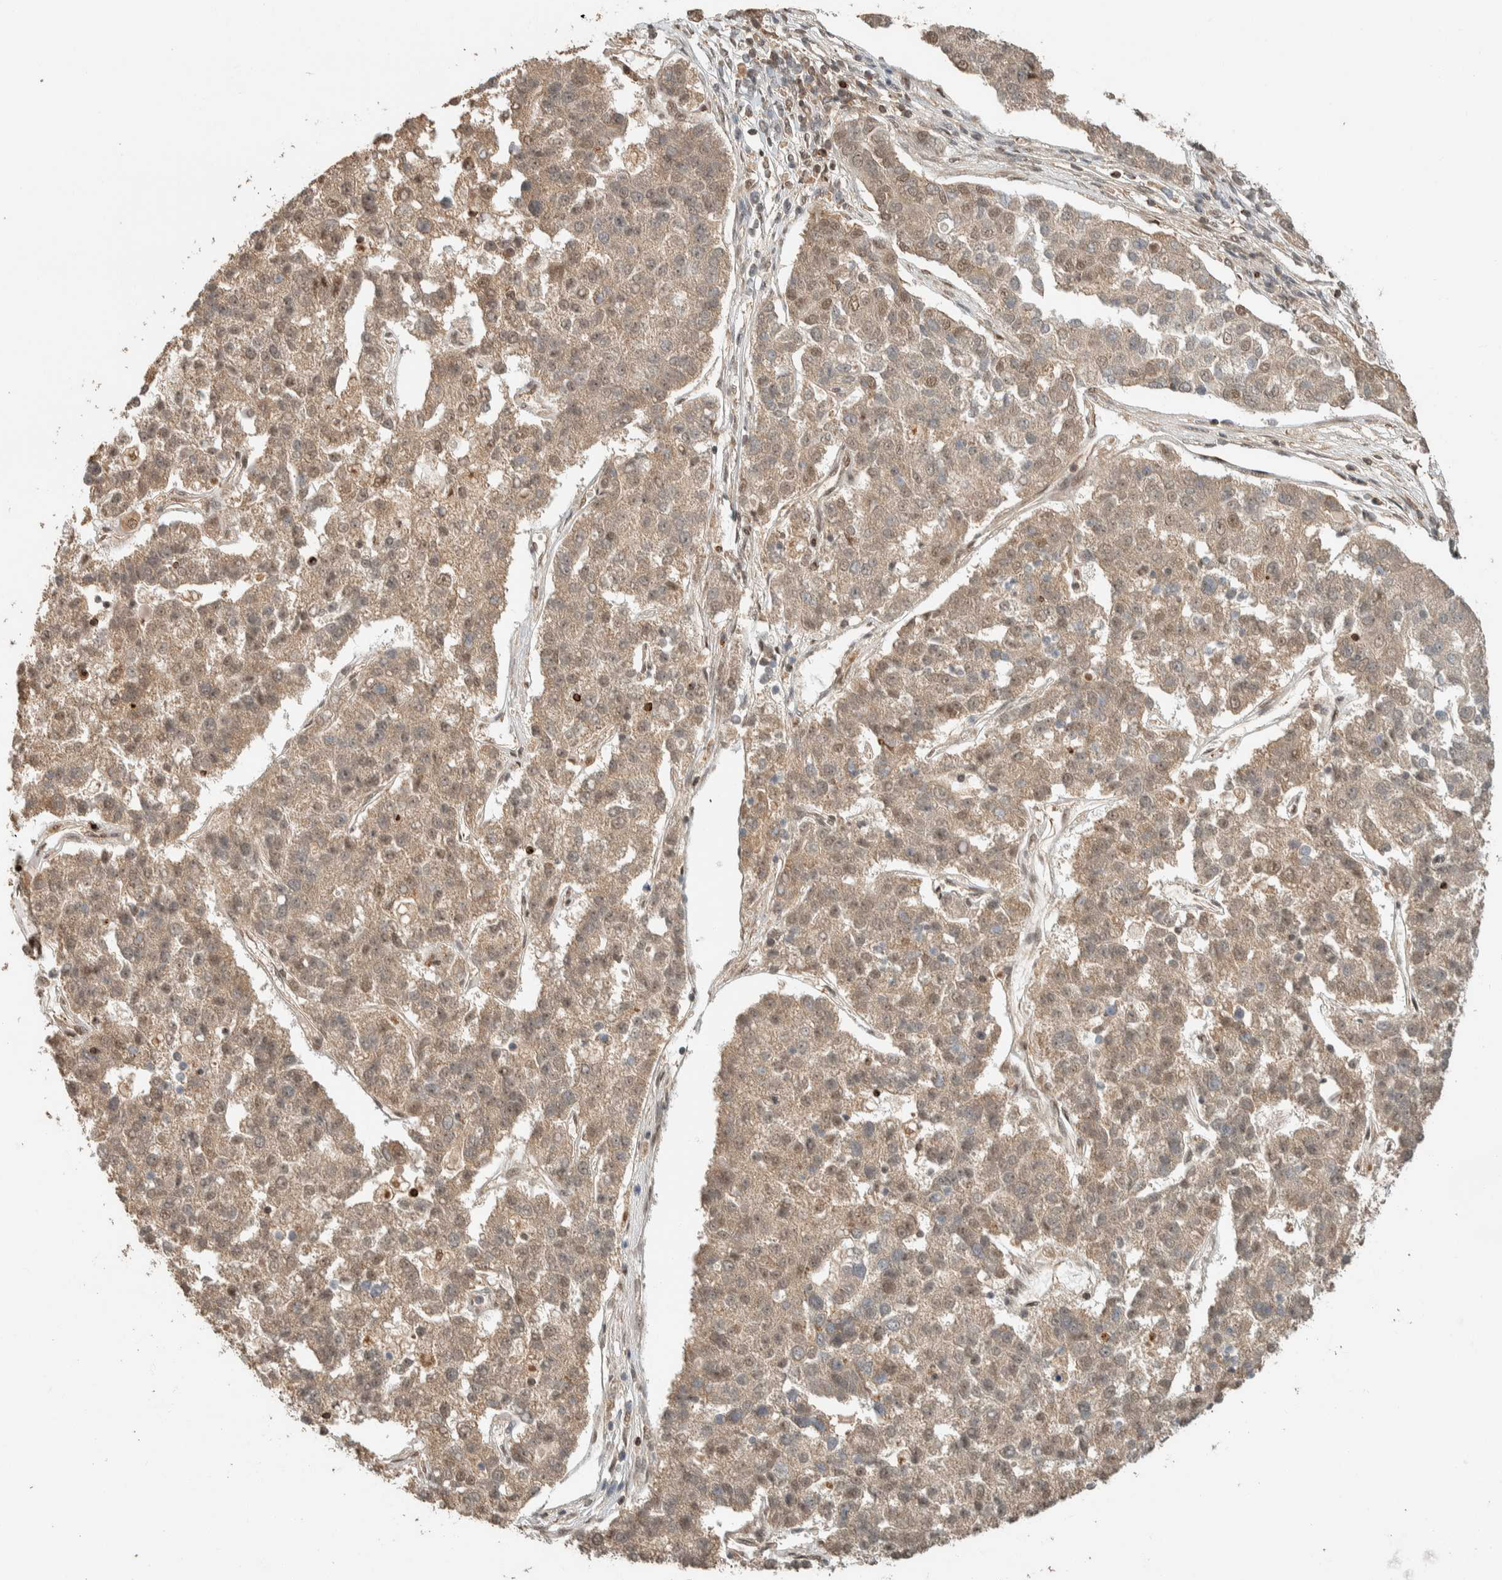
{"staining": {"intensity": "moderate", "quantity": "25%-75%", "location": "cytoplasmic/membranous,nuclear"}, "tissue": "pancreatic cancer", "cell_type": "Tumor cells", "image_type": "cancer", "snomed": [{"axis": "morphology", "description": "Adenocarcinoma, NOS"}, {"axis": "topography", "description": "Pancreas"}], "caption": "A medium amount of moderate cytoplasmic/membranous and nuclear positivity is appreciated in about 25%-75% of tumor cells in pancreatic cancer (adenocarcinoma) tissue.", "gene": "ZBTB2", "patient": {"sex": "female", "age": 61}}